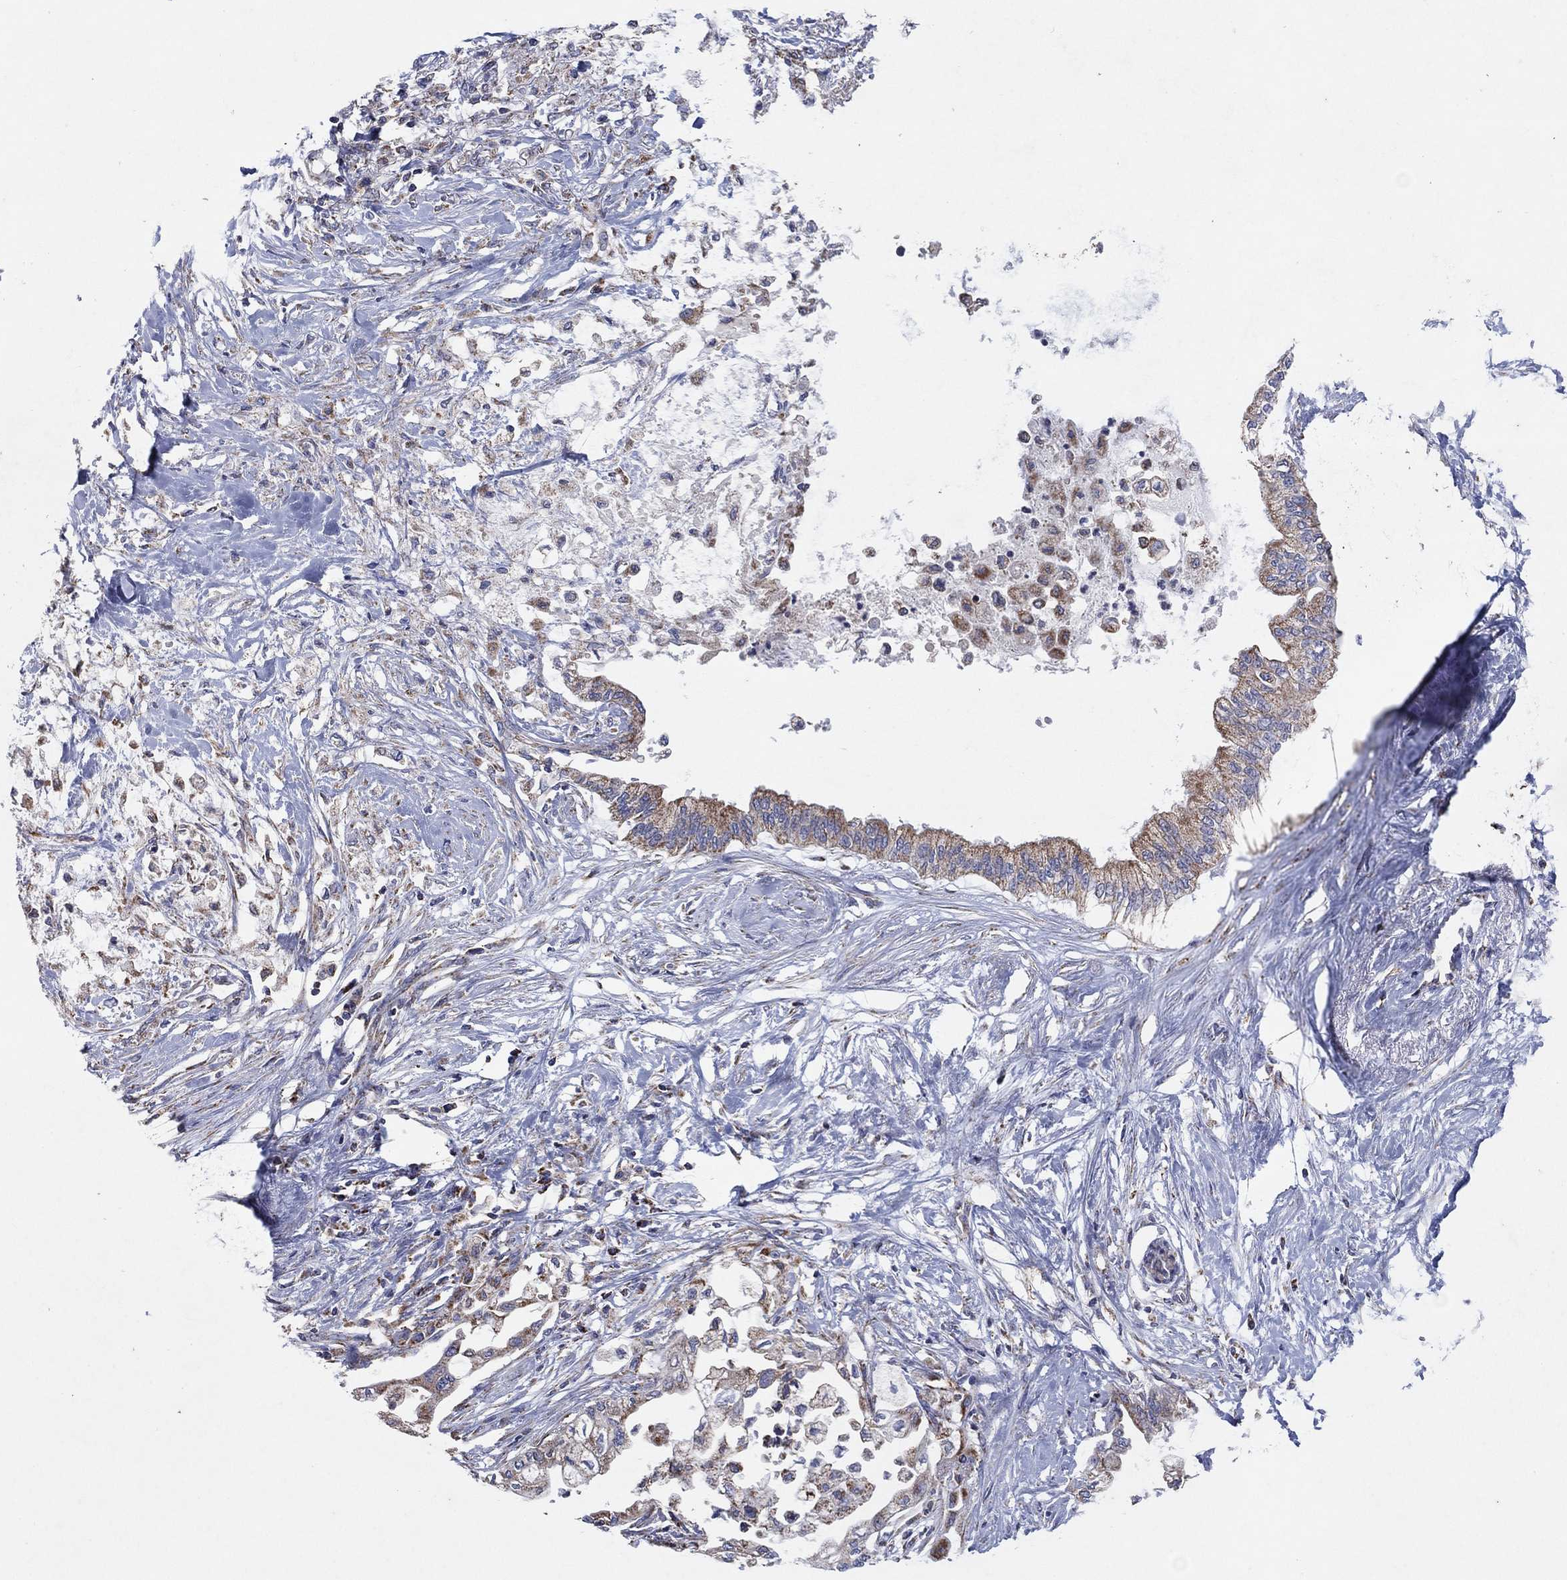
{"staining": {"intensity": "moderate", "quantity": ">75%", "location": "cytoplasmic/membranous"}, "tissue": "pancreatic cancer", "cell_type": "Tumor cells", "image_type": "cancer", "snomed": [{"axis": "morphology", "description": "Normal tissue, NOS"}, {"axis": "morphology", "description": "Adenocarcinoma, NOS"}, {"axis": "topography", "description": "Pancreas"}, {"axis": "topography", "description": "Duodenum"}], "caption": "Adenocarcinoma (pancreatic) was stained to show a protein in brown. There is medium levels of moderate cytoplasmic/membranous positivity in about >75% of tumor cells.", "gene": "C9orf85", "patient": {"sex": "female", "age": 60}}